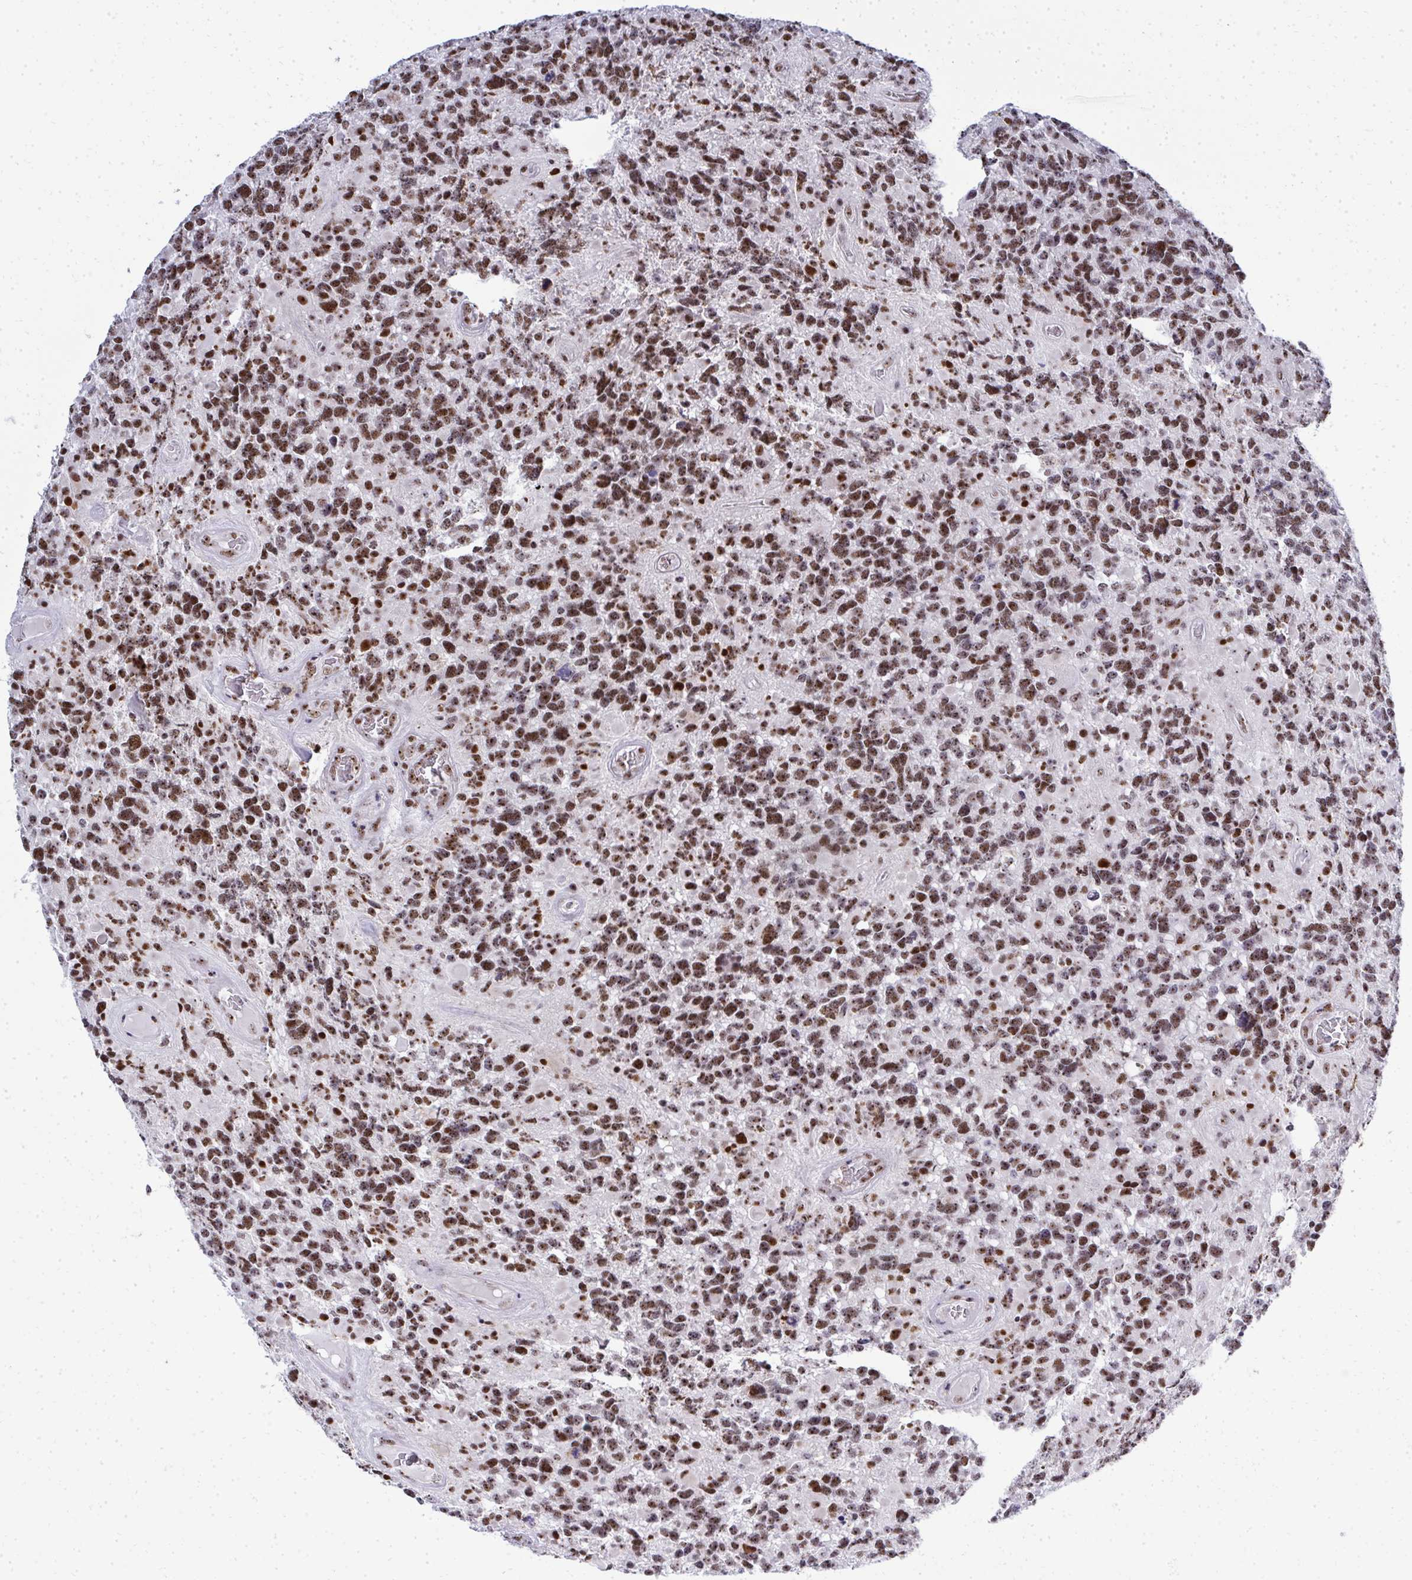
{"staining": {"intensity": "strong", "quantity": ">75%", "location": "nuclear"}, "tissue": "glioma", "cell_type": "Tumor cells", "image_type": "cancer", "snomed": [{"axis": "morphology", "description": "Glioma, malignant, High grade"}, {"axis": "topography", "description": "Brain"}], "caption": "A brown stain shows strong nuclear expression of a protein in glioma tumor cells. The staining was performed using DAB to visualize the protein expression in brown, while the nuclei were stained in blue with hematoxylin (Magnification: 20x).", "gene": "SIRT7", "patient": {"sex": "female", "age": 40}}